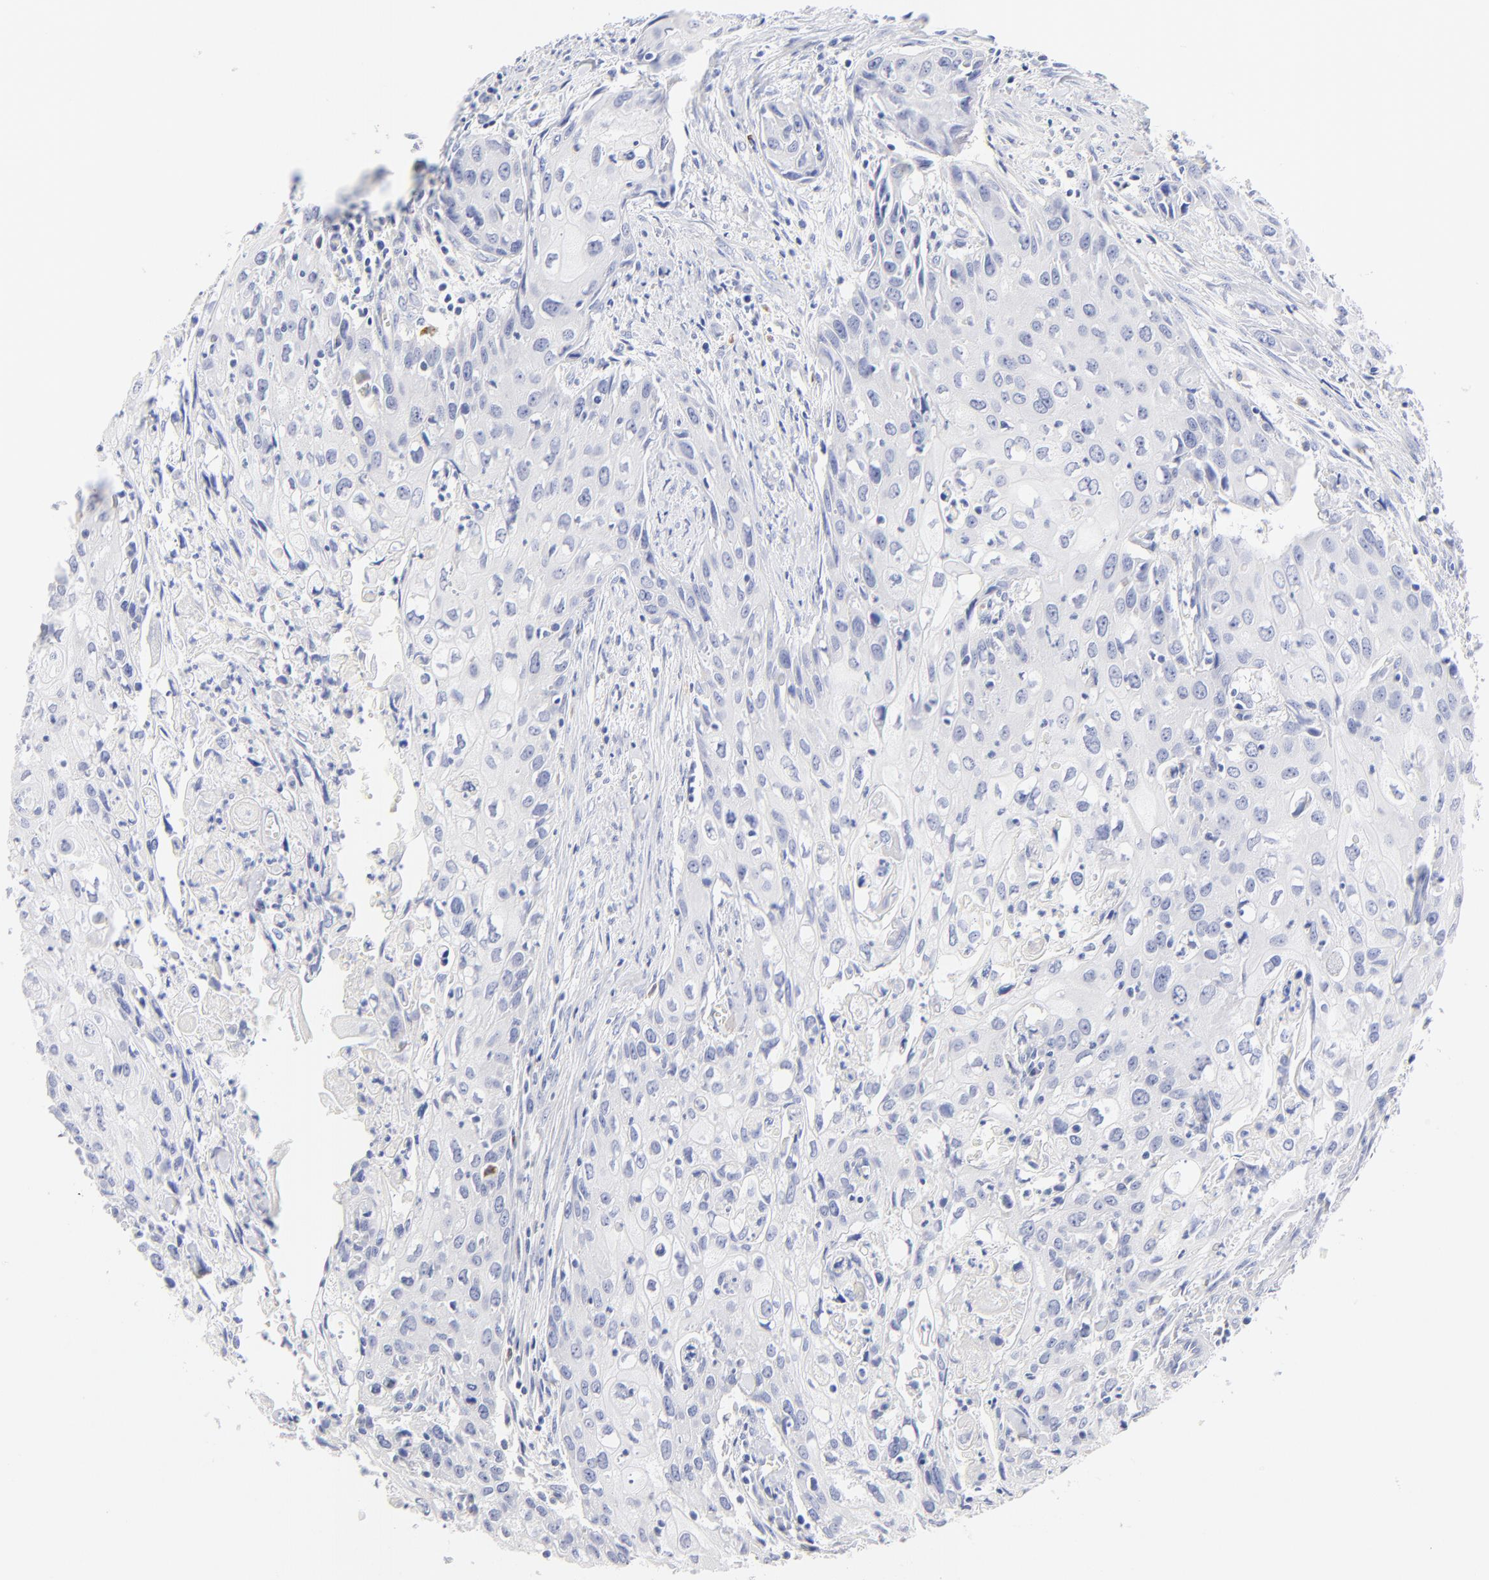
{"staining": {"intensity": "negative", "quantity": "none", "location": "none"}, "tissue": "urothelial cancer", "cell_type": "Tumor cells", "image_type": "cancer", "snomed": [{"axis": "morphology", "description": "Urothelial carcinoma, High grade"}, {"axis": "topography", "description": "Urinary bladder"}], "caption": "The image reveals no significant positivity in tumor cells of urothelial cancer.", "gene": "SULT4A1", "patient": {"sex": "male", "age": 54}}